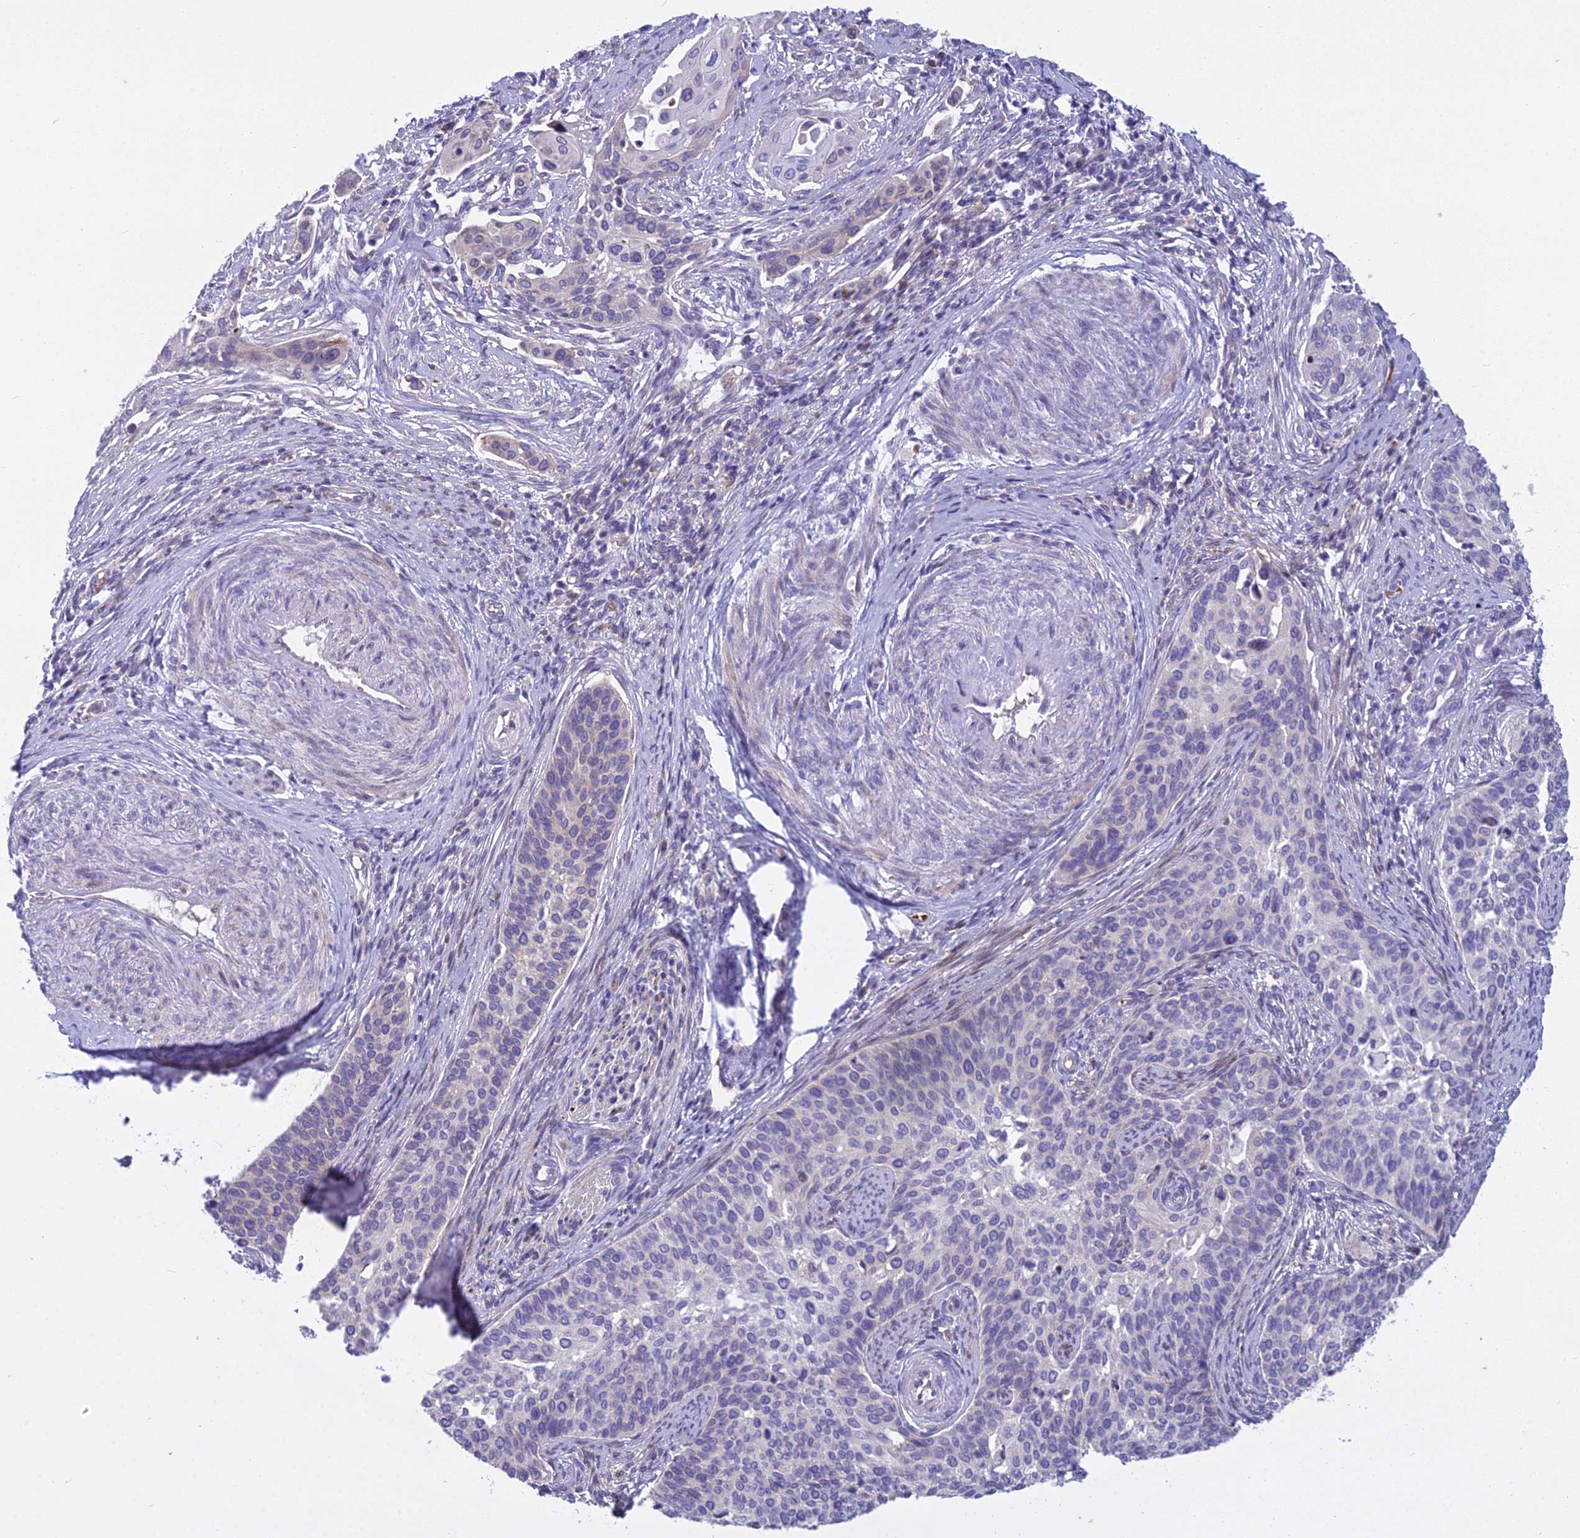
{"staining": {"intensity": "negative", "quantity": "none", "location": "none"}, "tissue": "cervical cancer", "cell_type": "Tumor cells", "image_type": "cancer", "snomed": [{"axis": "morphology", "description": "Squamous cell carcinoma, NOS"}, {"axis": "topography", "description": "Cervix"}], "caption": "Image shows no significant protein positivity in tumor cells of cervical cancer (squamous cell carcinoma). (DAB immunohistochemistry, high magnification).", "gene": "PCDHB14", "patient": {"sex": "female", "age": 44}}